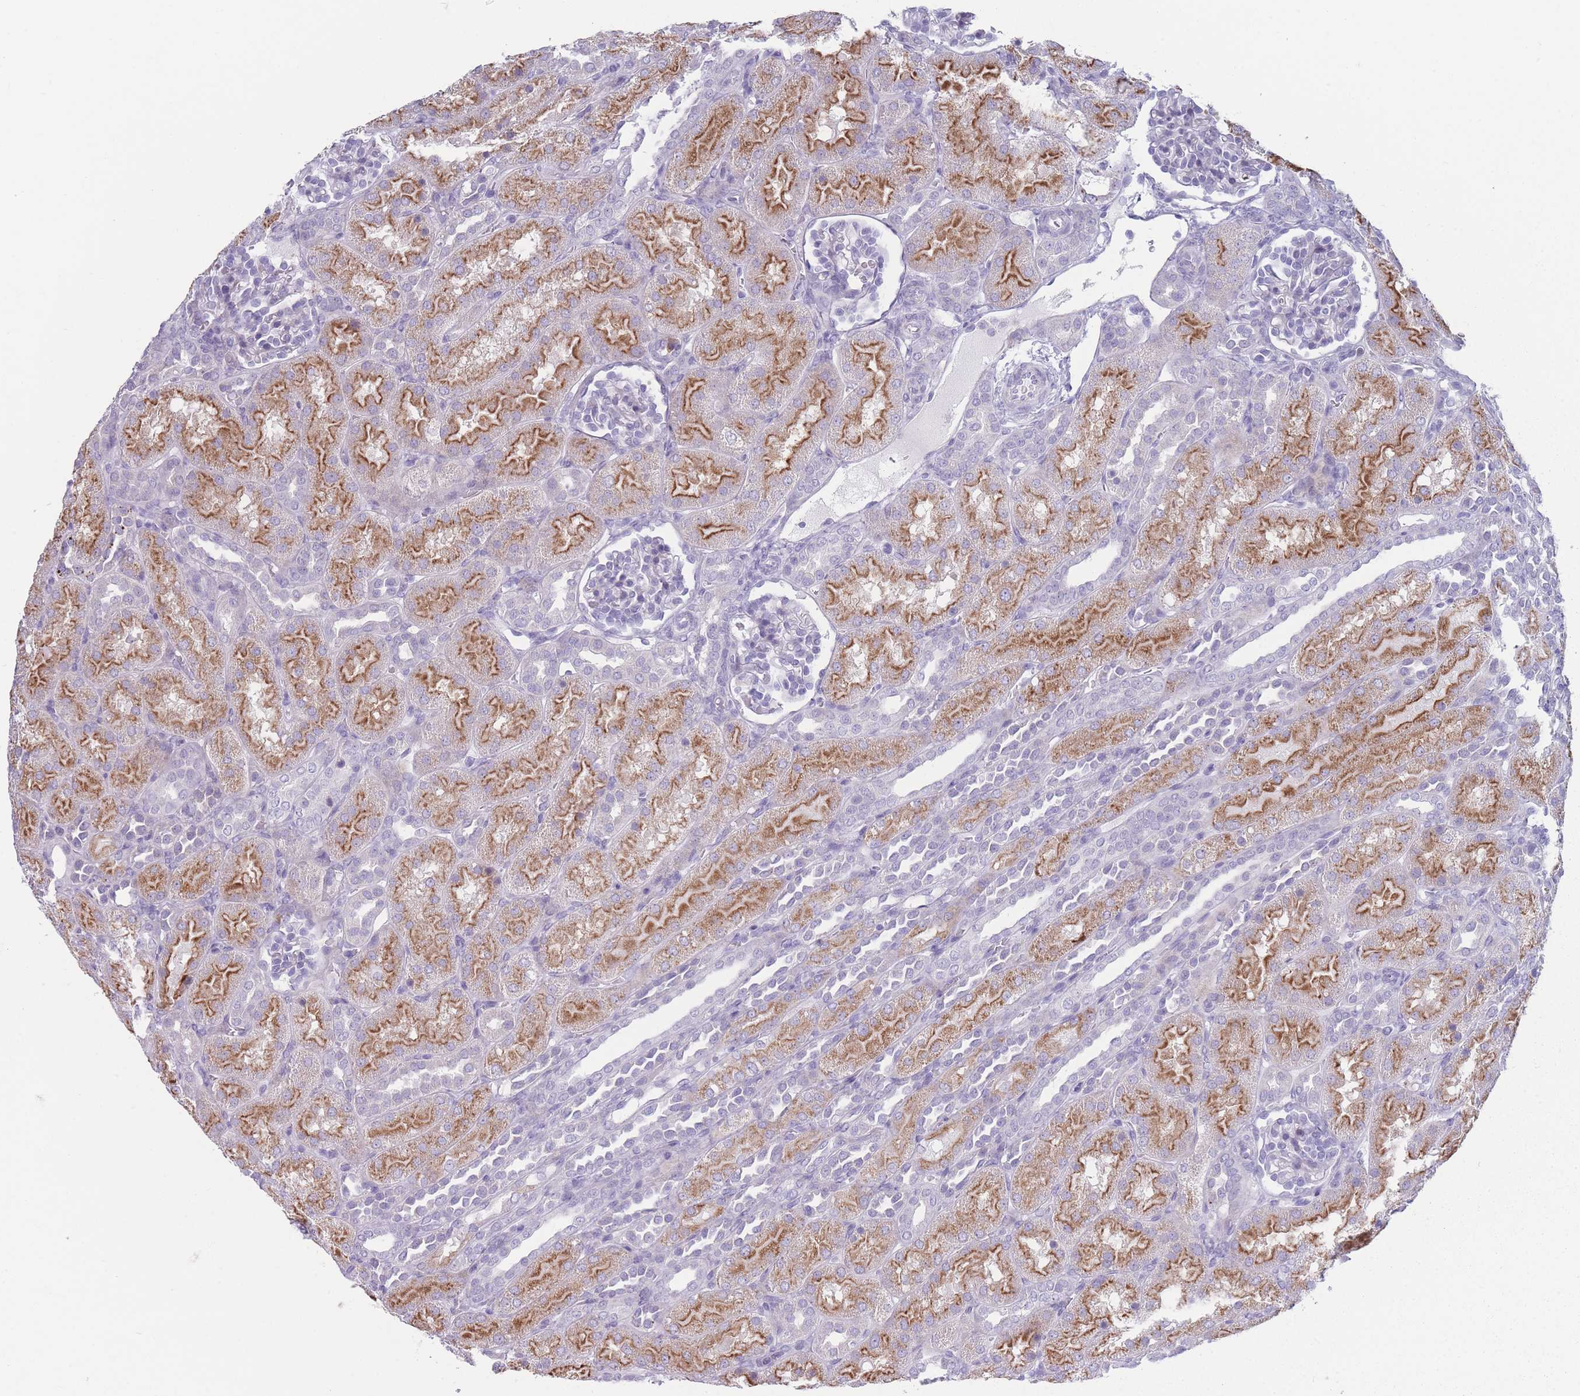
{"staining": {"intensity": "negative", "quantity": "none", "location": "none"}, "tissue": "kidney", "cell_type": "Cells in glomeruli", "image_type": "normal", "snomed": [{"axis": "morphology", "description": "Normal tissue, NOS"}, {"axis": "topography", "description": "Kidney"}], "caption": "Kidney stained for a protein using immunohistochemistry exhibits no positivity cells in glomeruli.", "gene": "PAIP2B", "patient": {"sex": "male", "age": 1}}